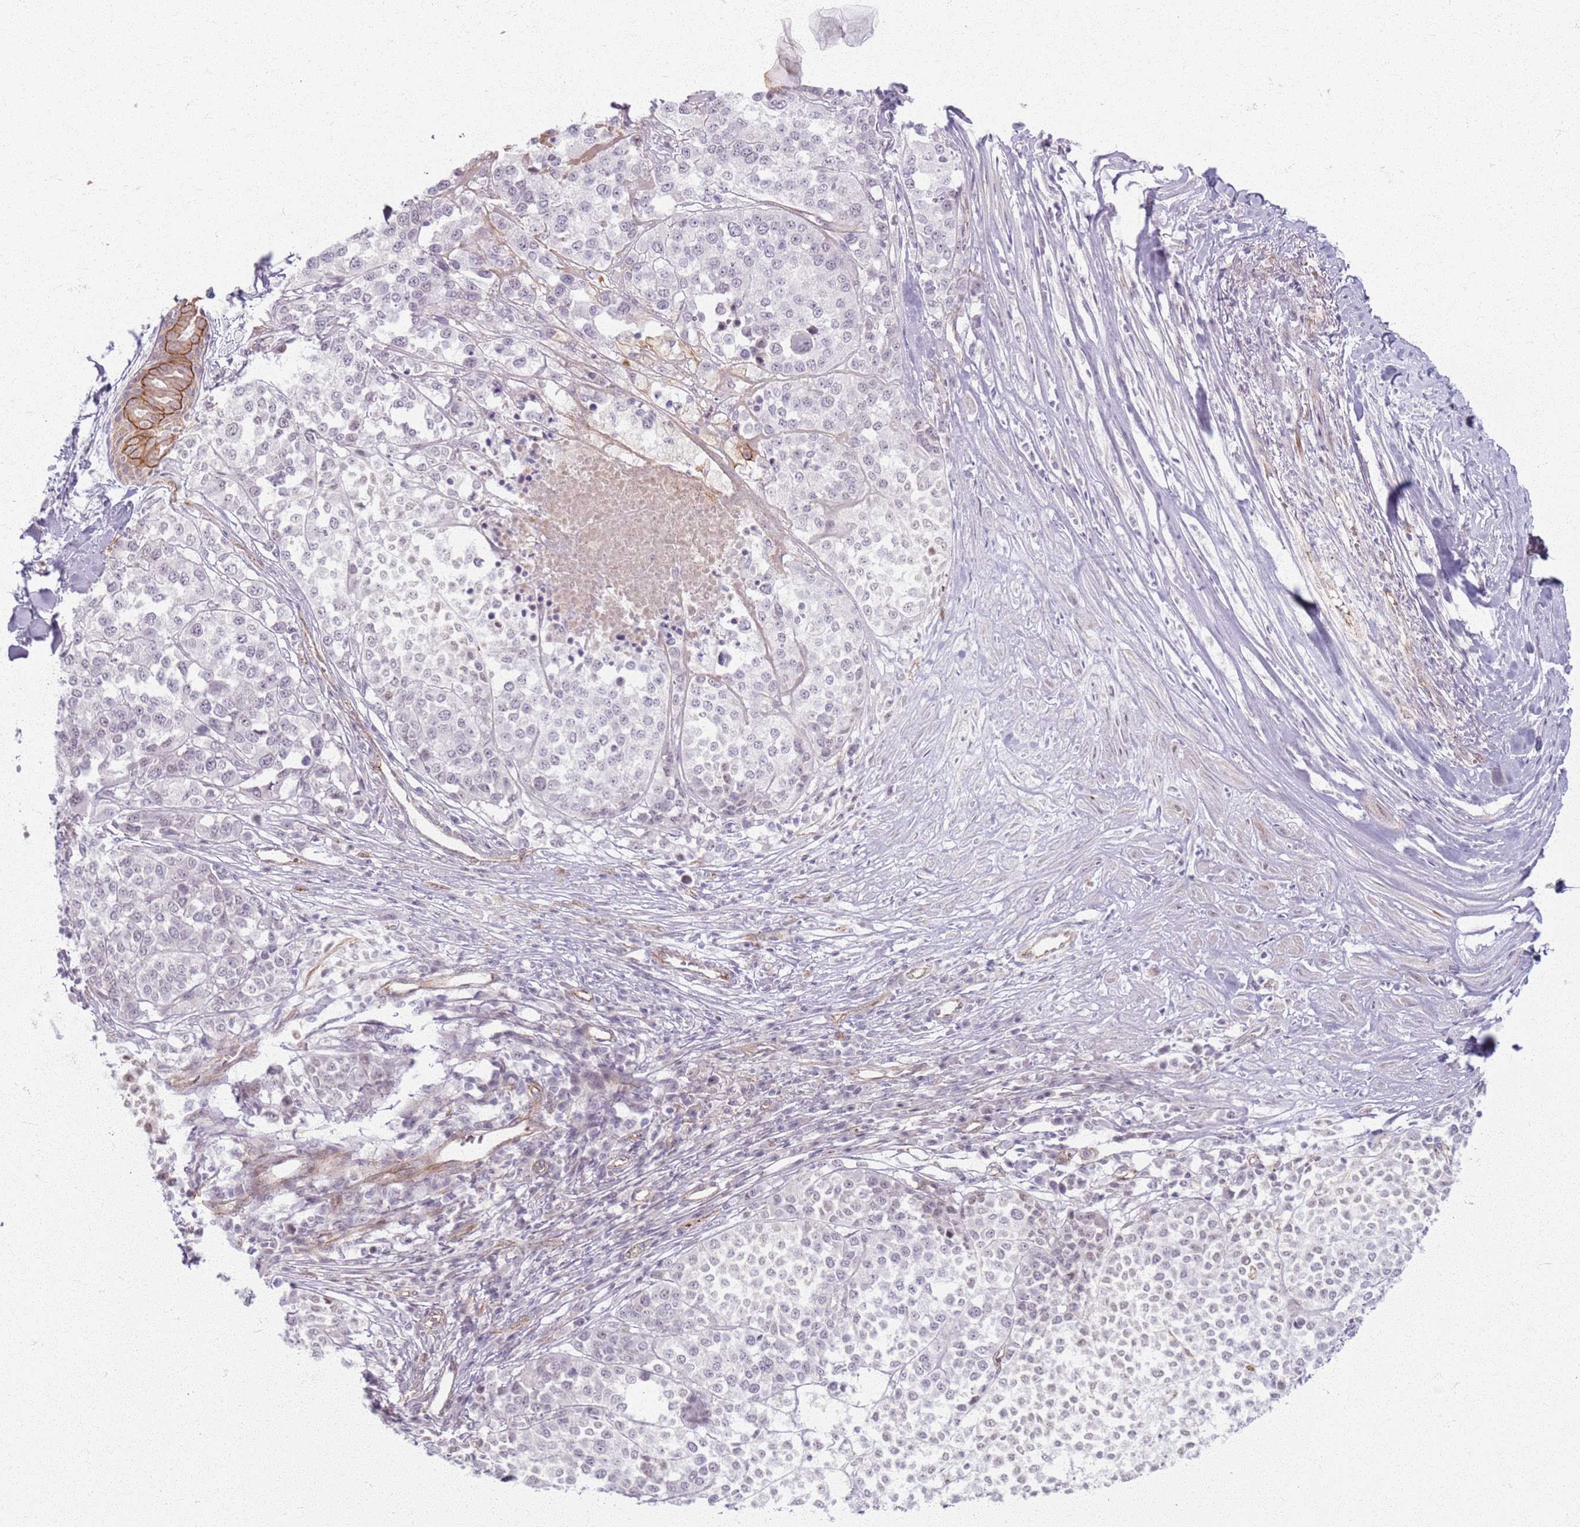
{"staining": {"intensity": "weak", "quantity": "<25%", "location": "nuclear"}, "tissue": "melanoma", "cell_type": "Tumor cells", "image_type": "cancer", "snomed": [{"axis": "morphology", "description": "Malignant melanoma, Metastatic site"}, {"axis": "topography", "description": "Lymph node"}], "caption": "Protein analysis of malignant melanoma (metastatic site) displays no significant expression in tumor cells.", "gene": "KCNA5", "patient": {"sex": "male", "age": 44}}